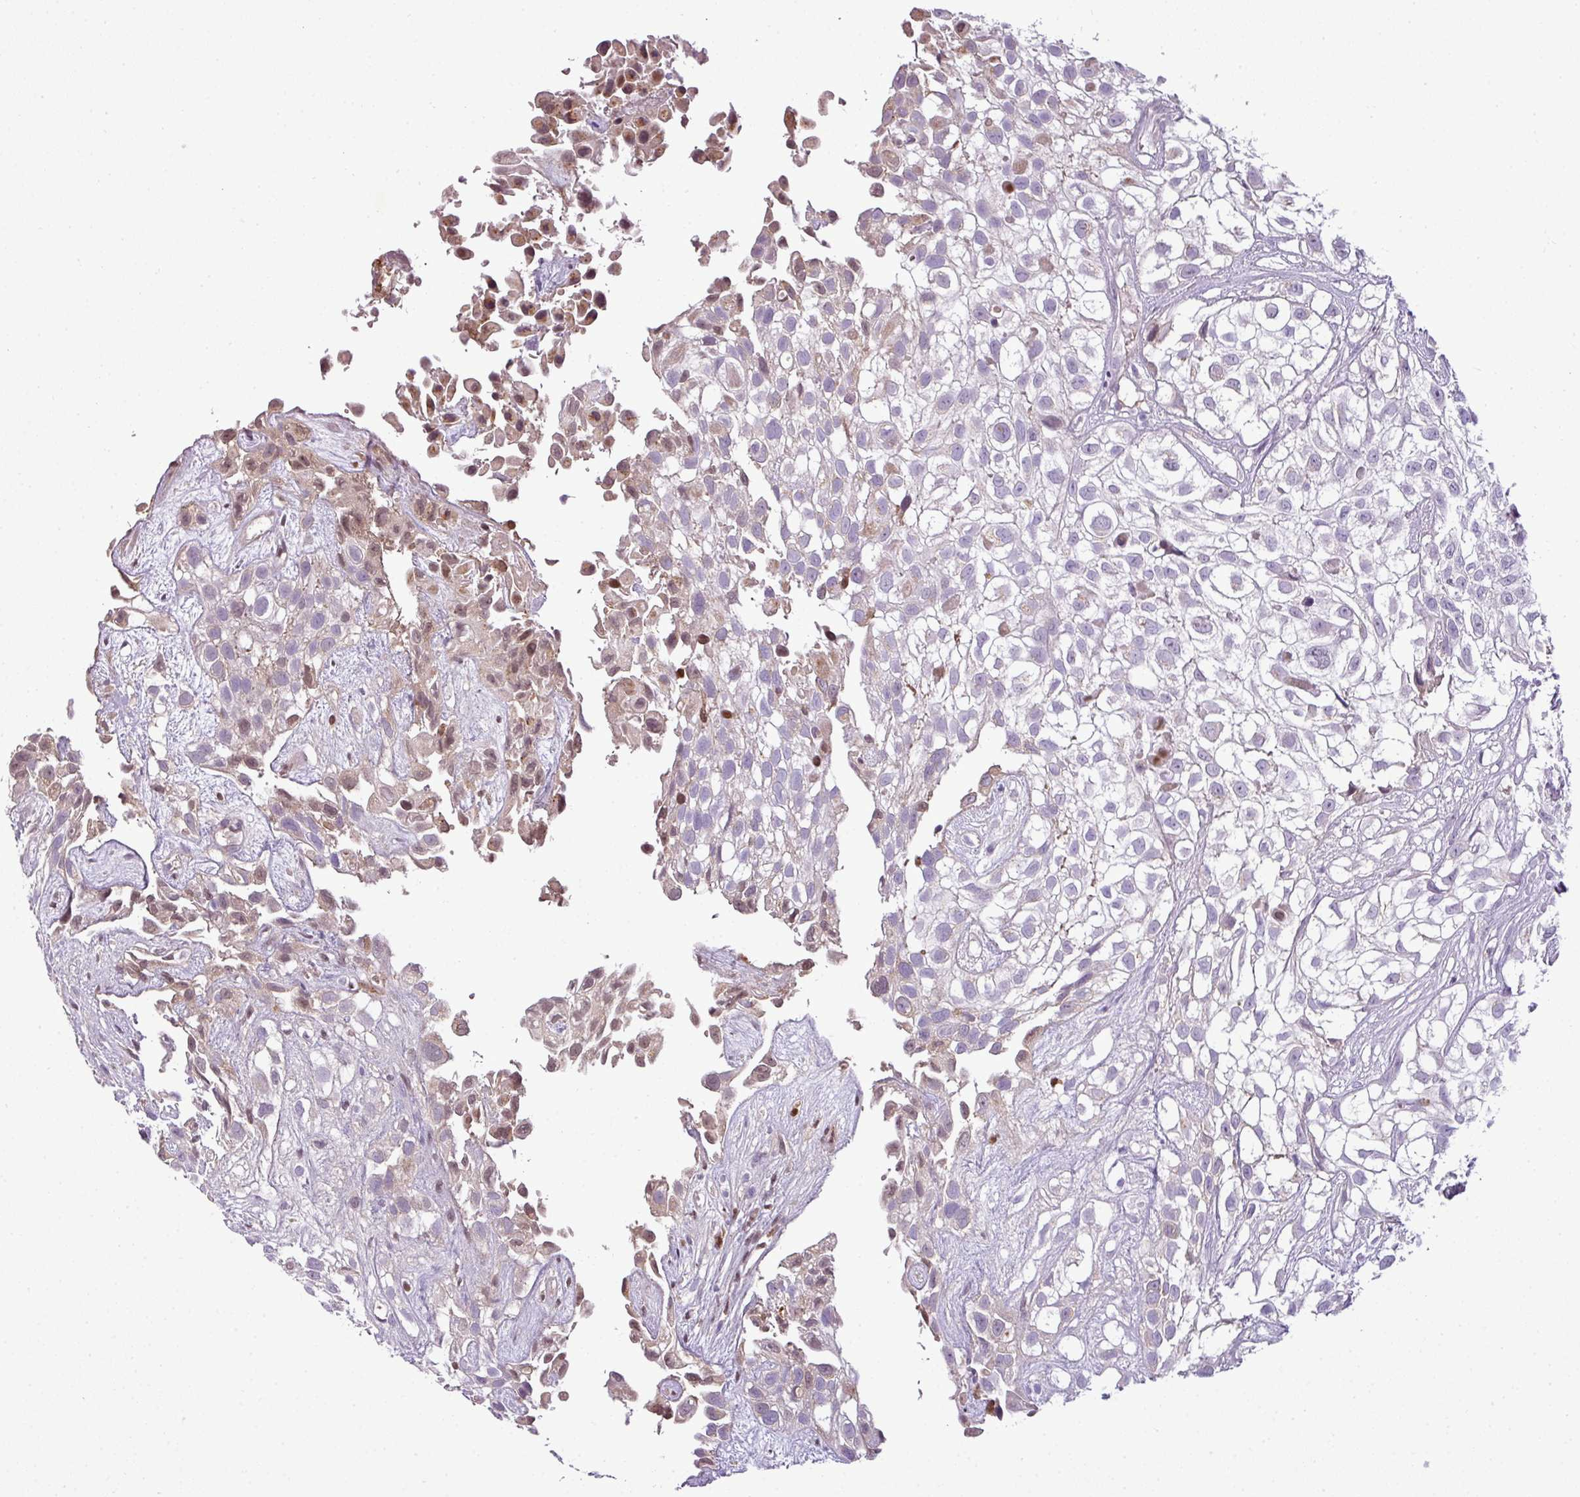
{"staining": {"intensity": "moderate", "quantity": "<25%", "location": "cytoplasmic/membranous,nuclear"}, "tissue": "urothelial cancer", "cell_type": "Tumor cells", "image_type": "cancer", "snomed": [{"axis": "morphology", "description": "Urothelial carcinoma, High grade"}, {"axis": "topography", "description": "Urinary bladder"}], "caption": "DAB immunohistochemical staining of urothelial carcinoma (high-grade) exhibits moderate cytoplasmic/membranous and nuclear protein expression in about <25% of tumor cells. Immunohistochemistry (ihc) stains the protein in brown and the nuclei are stained blue.", "gene": "C4B", "patient": {"sex": "male", "age": 56}}